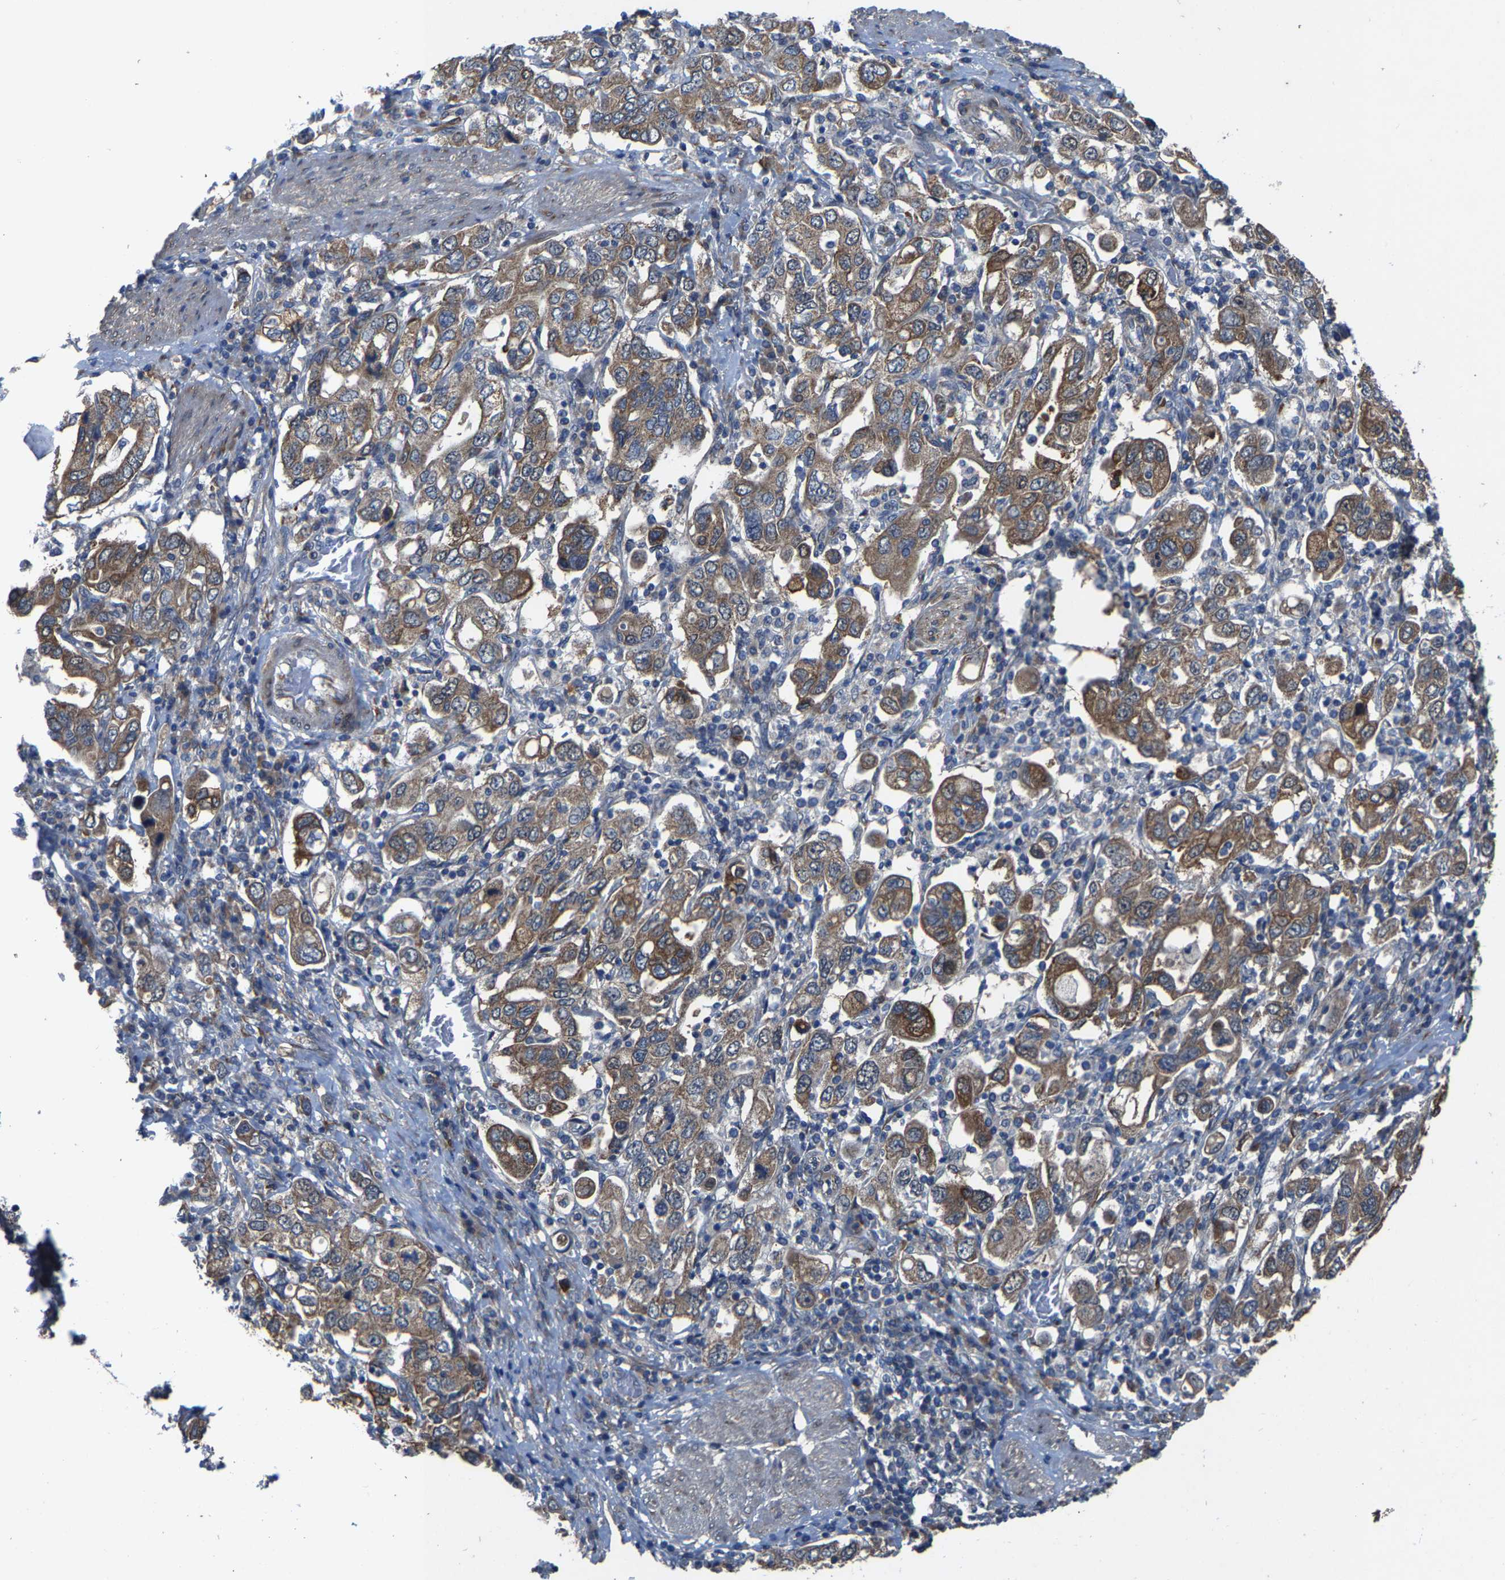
{"staining": {"intensity": "moderate", "quantity": ">75%", "location": "cytoplasmic/membranous"}, "tissue": "stomach cancer", "cell_type": "Tumor cells", "image_type": "cancer", "snomed": [{"axis": "morphology", "description": "Adenocarcinoma, NOS"}, {"axis": "topography", "description": "Stomach, upper"}], "caption": "Protein expression analysis of stomach cancer (adenocarcinoma) shows moderate cytoplasmic/membranous expression in approximately >75% of tumor cells. (brown staining indicates protein expression, while blue staining denotes nuclei).", "gene": "PDP1", "patient": {"sex": "male", "age": 62}}